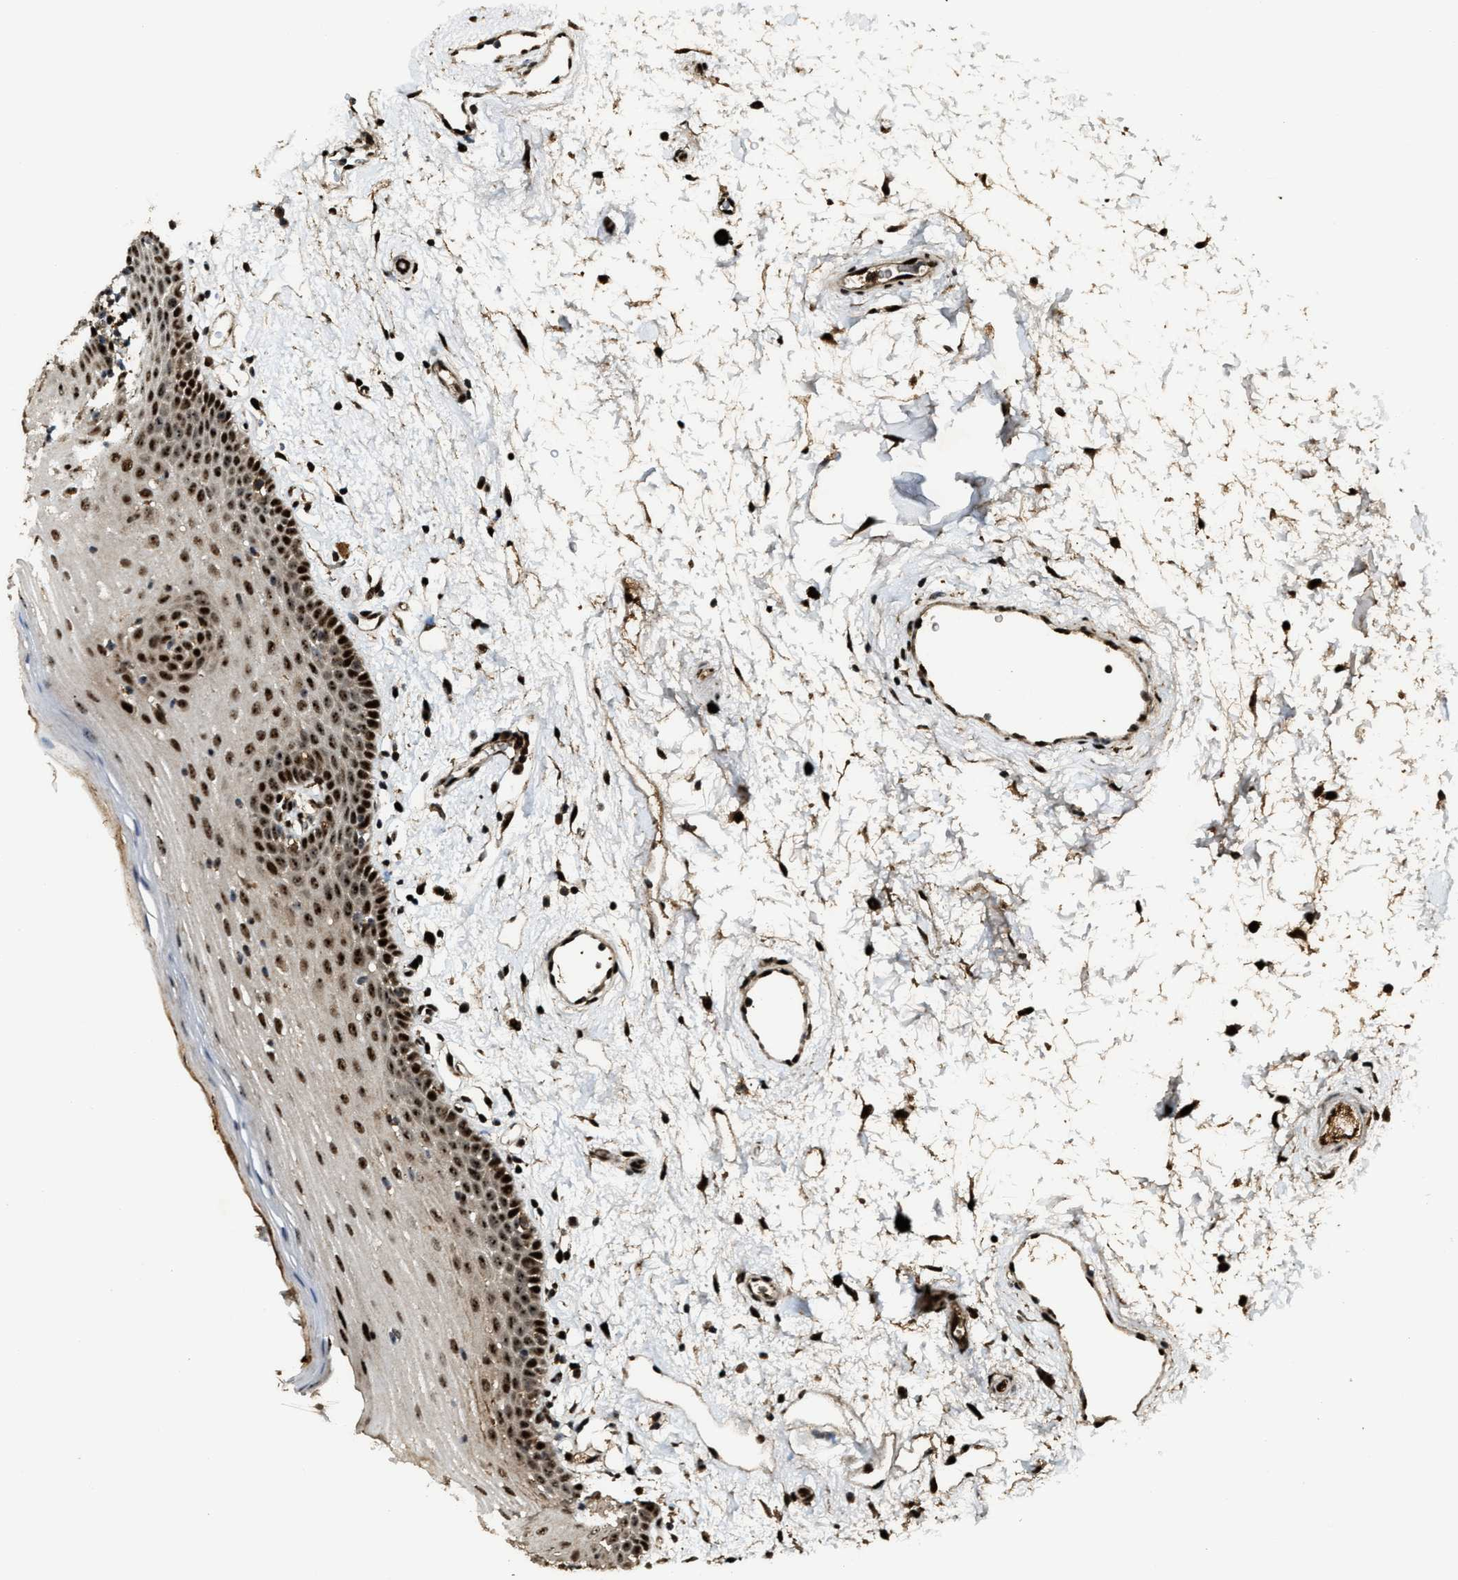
{"staining": {"intensity": "strong", "quantity": ">75%", "location": "nuclear"}, "tissue": "oral mucosa", "cell_type": "Squamous epithelial cells", "image_type": "normal", "snomed": [{"axis": "morphology", "description": "Normal tissue, NOS"}, {"axis": "topography", "description": "Oral tissue"}], "caption": "The photomicrograph reveals a brown stain indicating the presence of a protein in the nuclear of squamous epithelial cells in oral mucosa.", "gene": "ZNF687", "patient": {"sex": "male", "age": 66}}